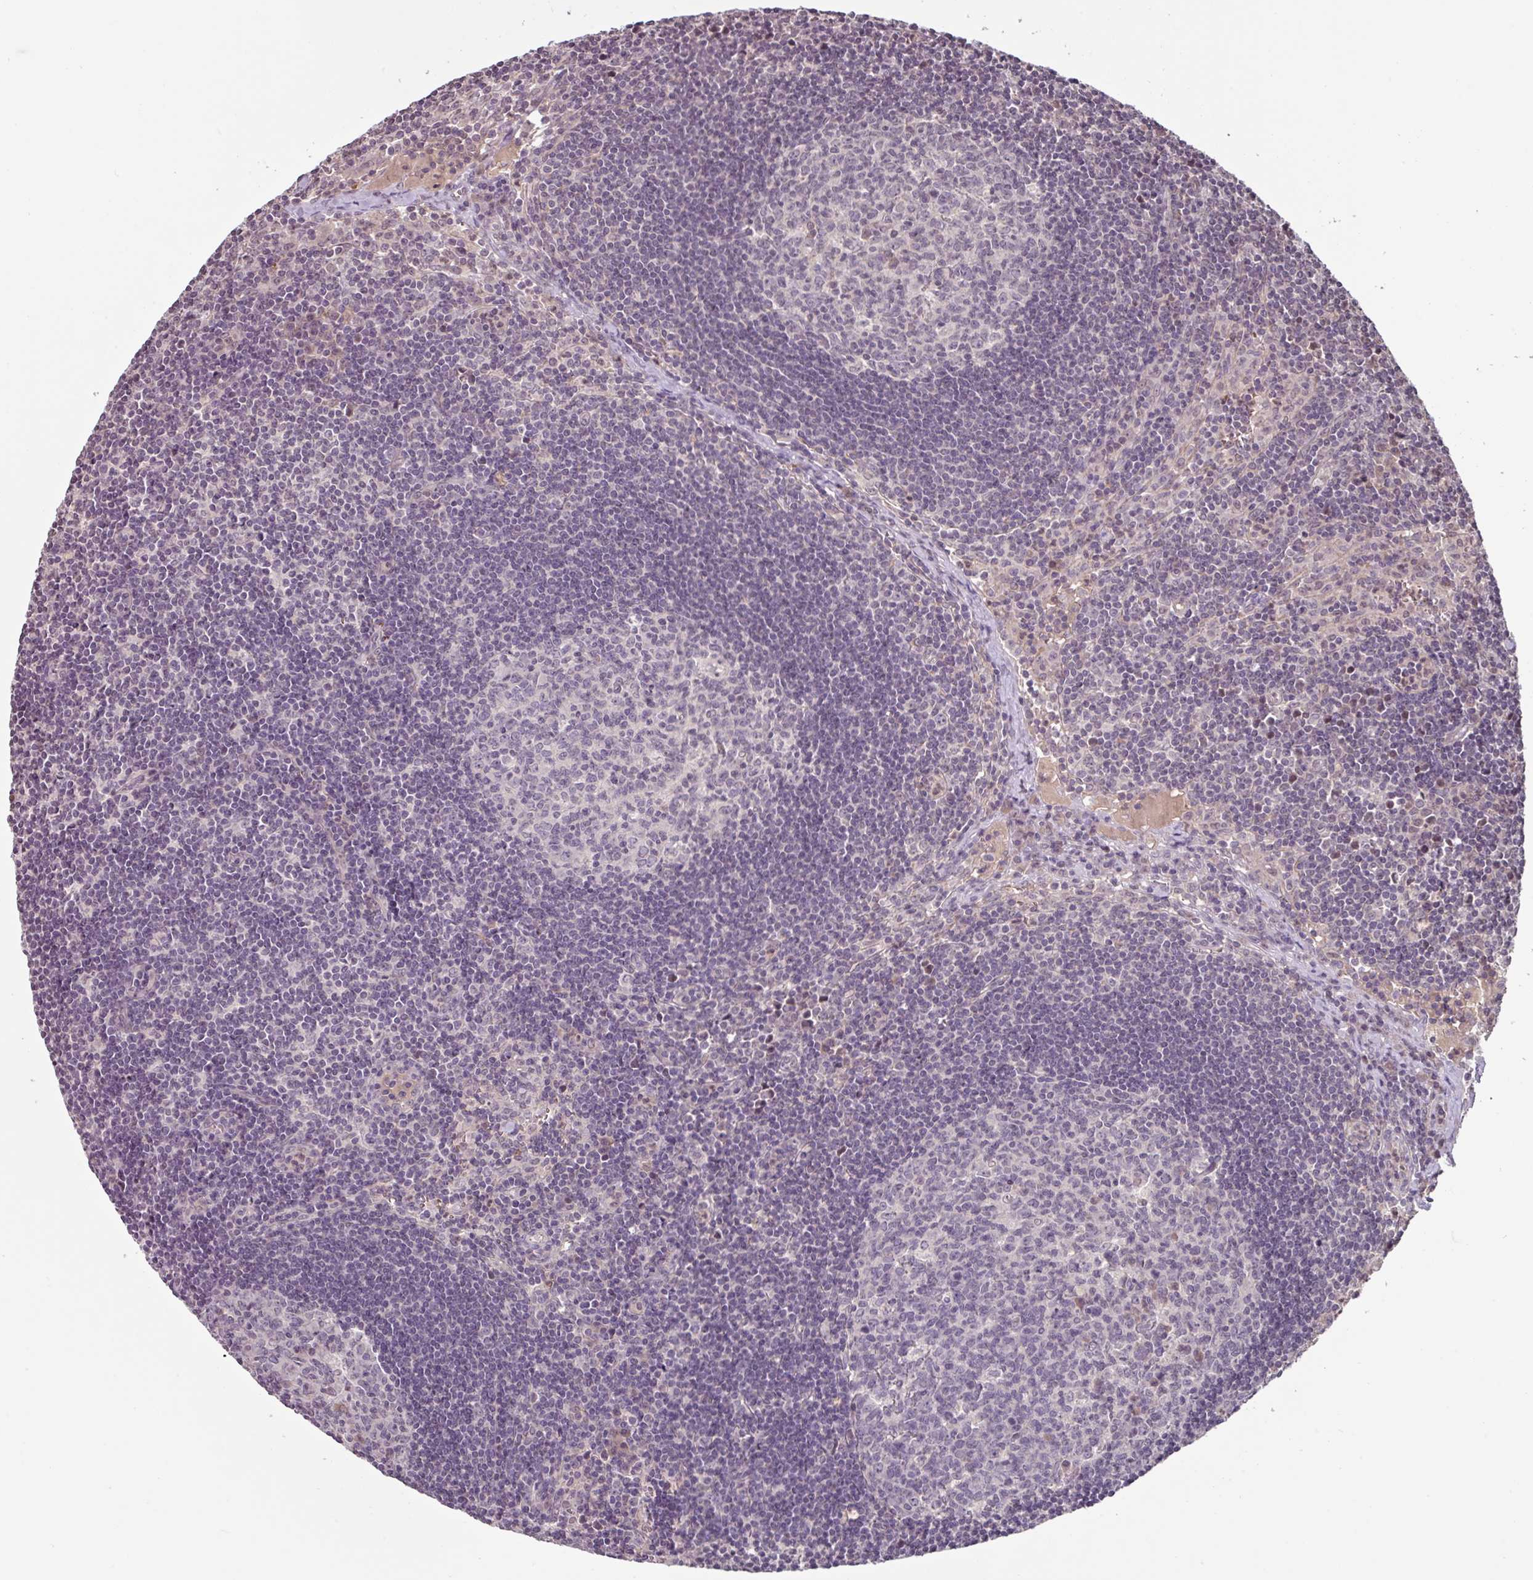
{"staining": {"intensity": "negative", "quantity": "none", "location": "none"}, "tissue": "lymph node", "cell_type": "Germinal center cells", "image_type": "normal", "snomed": [{"axis": "morphology", "description": "Normal tissue, NOS"}, {"axis": "topography", "description": "Lymph node"}], "caption": "Immunohistochemistry image of normal human lymph node stained for a protein (brown), which reveals no staining in germinal center cells.", "gene": "SLC5A10", "patient": {"sex": "female", "age": 29}}